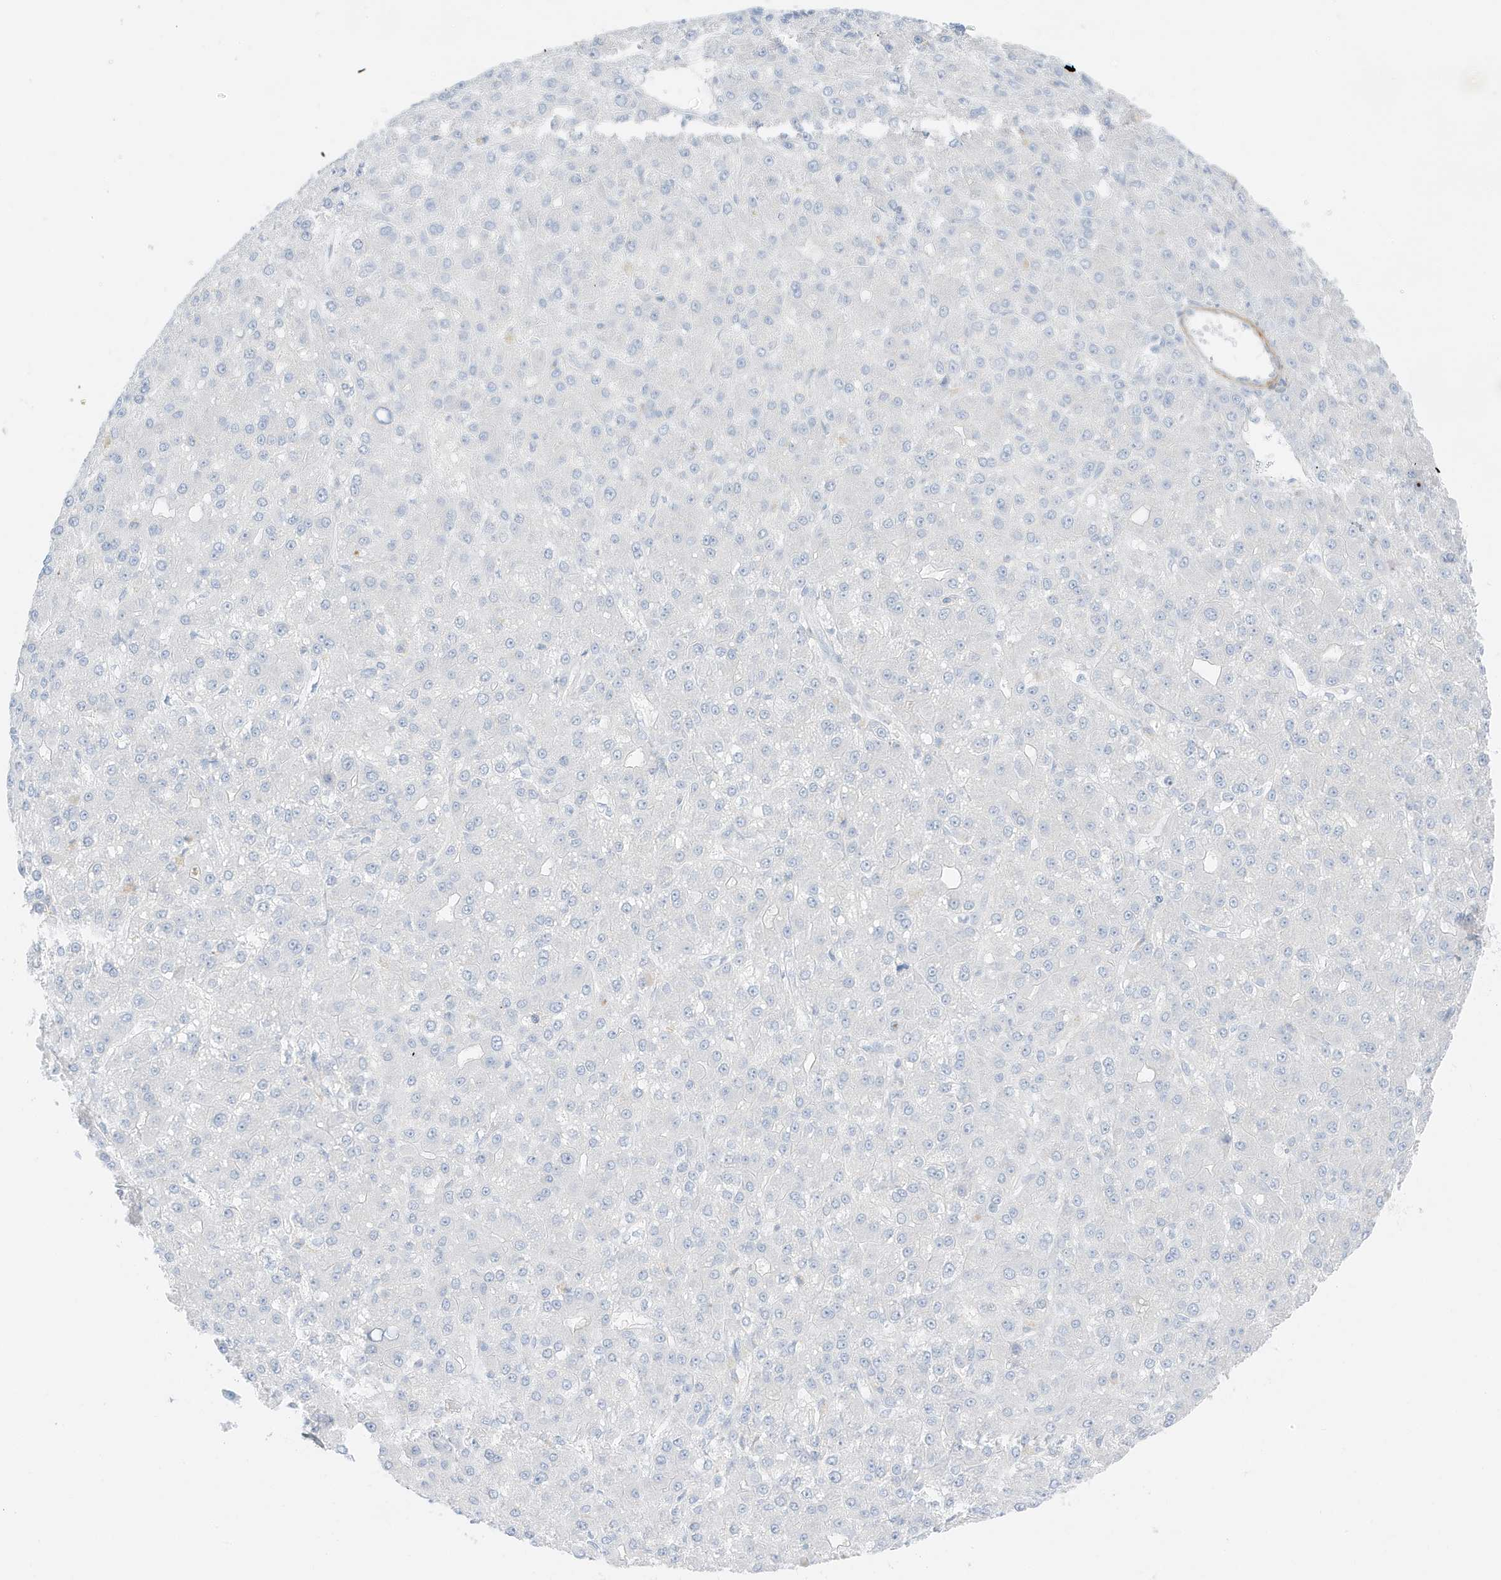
{"staining": {"intensity": "negative", "quantity": "none", "location": "none"}, "tissue": "liver cancer", "cell_type": "Tumor cells", "image_type": "cancer", "snomed": [{"axis": "morphology", "description": "Carcinoma, Hepatocellular, NOS"}, {"axis": "topography", "description": "Liver"}], "caption": "A photomicrograph of human hepatocellular carcinoma (liver) is negative for staining in tumor cells.", "gene": "SLC22A13", "patient": {"sex": "male", "age": 67}}